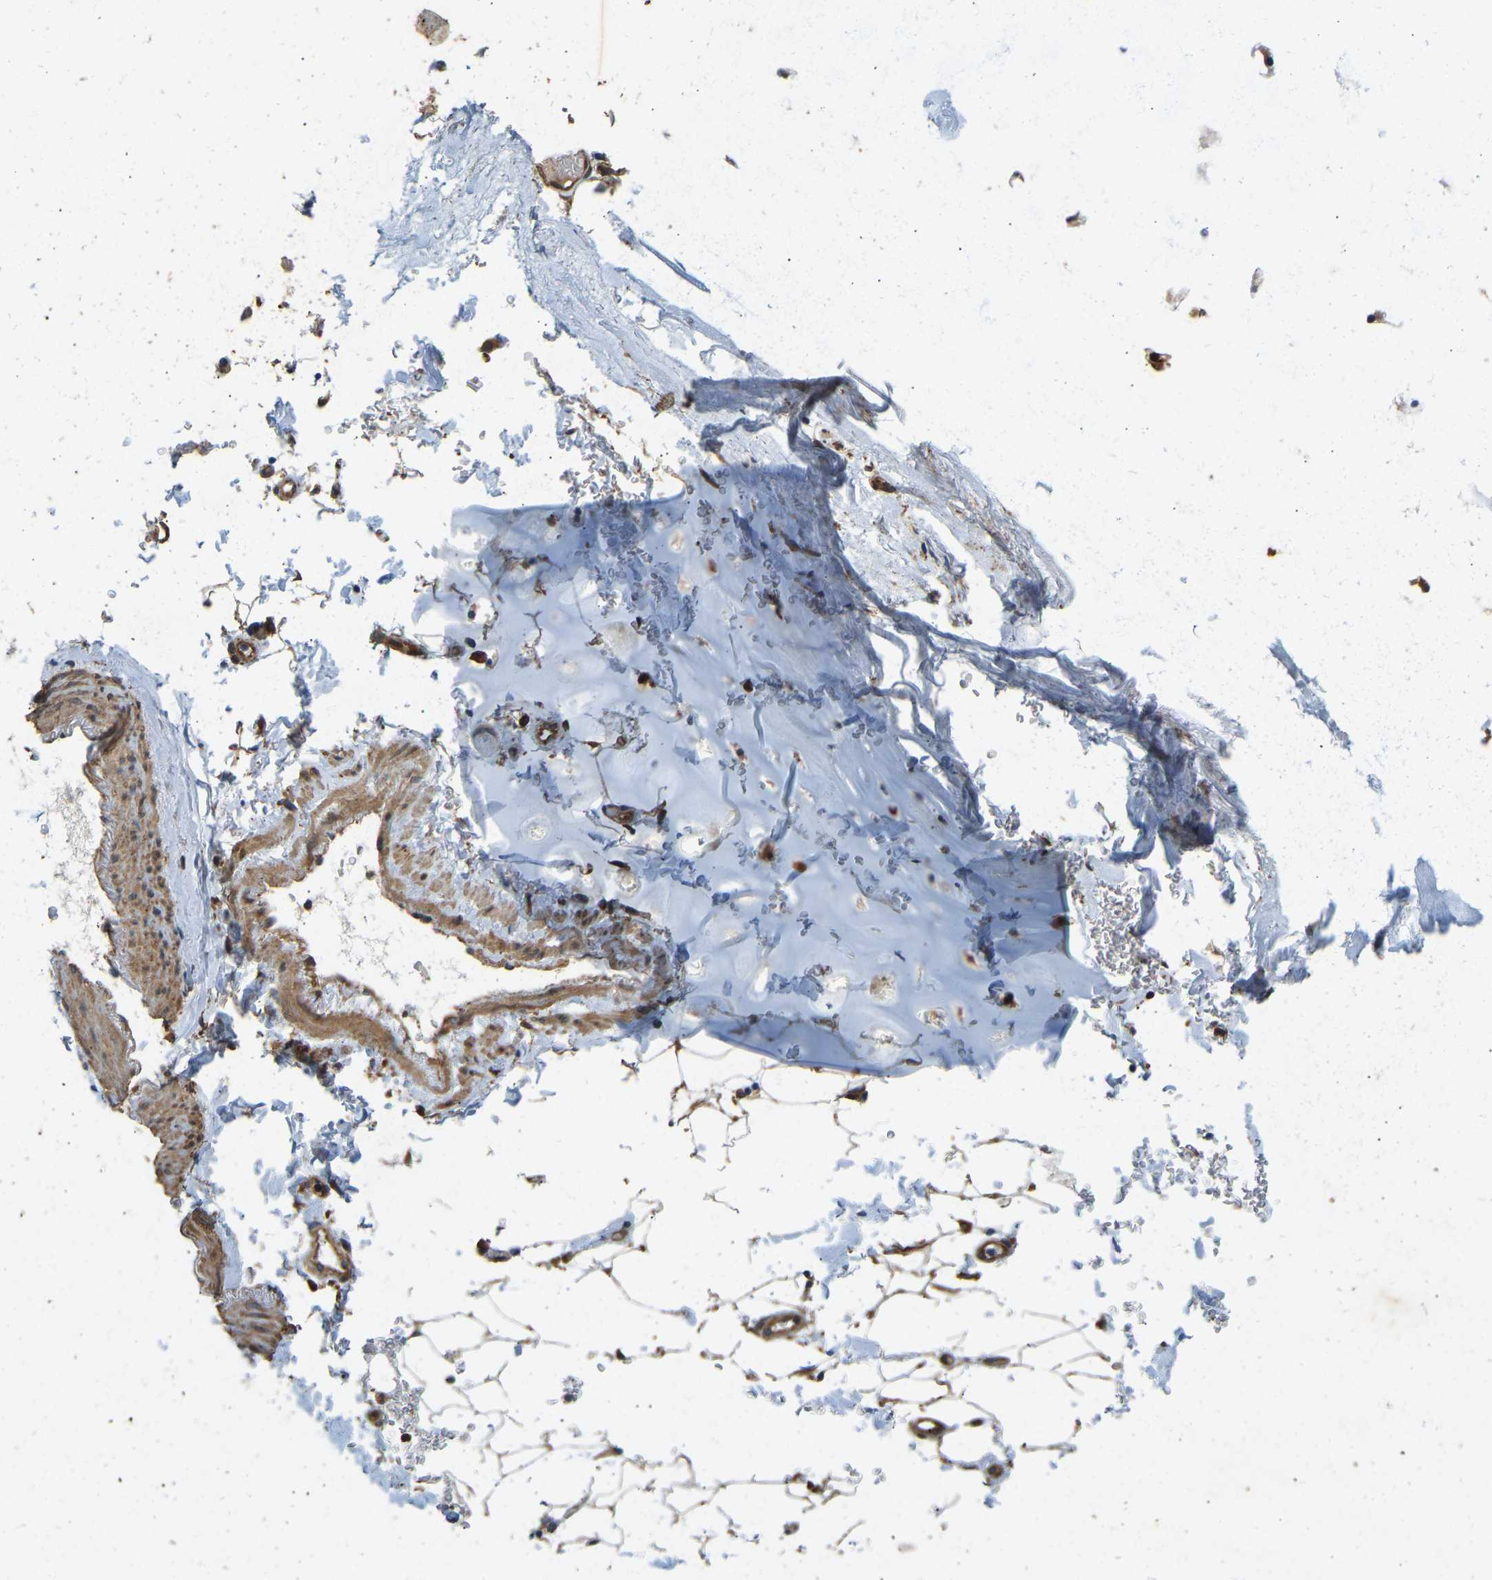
{"staining": {"intensity": "moderate", "quantity": ">75%", "location": "cytoplasmic/membranous"}, "tissue": "adipose tissue", "cell_type": "Adipocytes", "image_type": "normal", "snomed": [{"axis": "morphology", "description": "Normal tissue, NOS"}, {"axis": "topography", "description": "Cartilage tissue"}, {"axis": "topography", "description": "Bronchus"}], "caption": "This micrograph shows IHC staining of unremarkable adipose tissue, with medium moderate cytoplasmic/membranous staining in about >75% of adipocytes.", "gene": "OS9", "patient": {"sex": "female", "age": 73}}